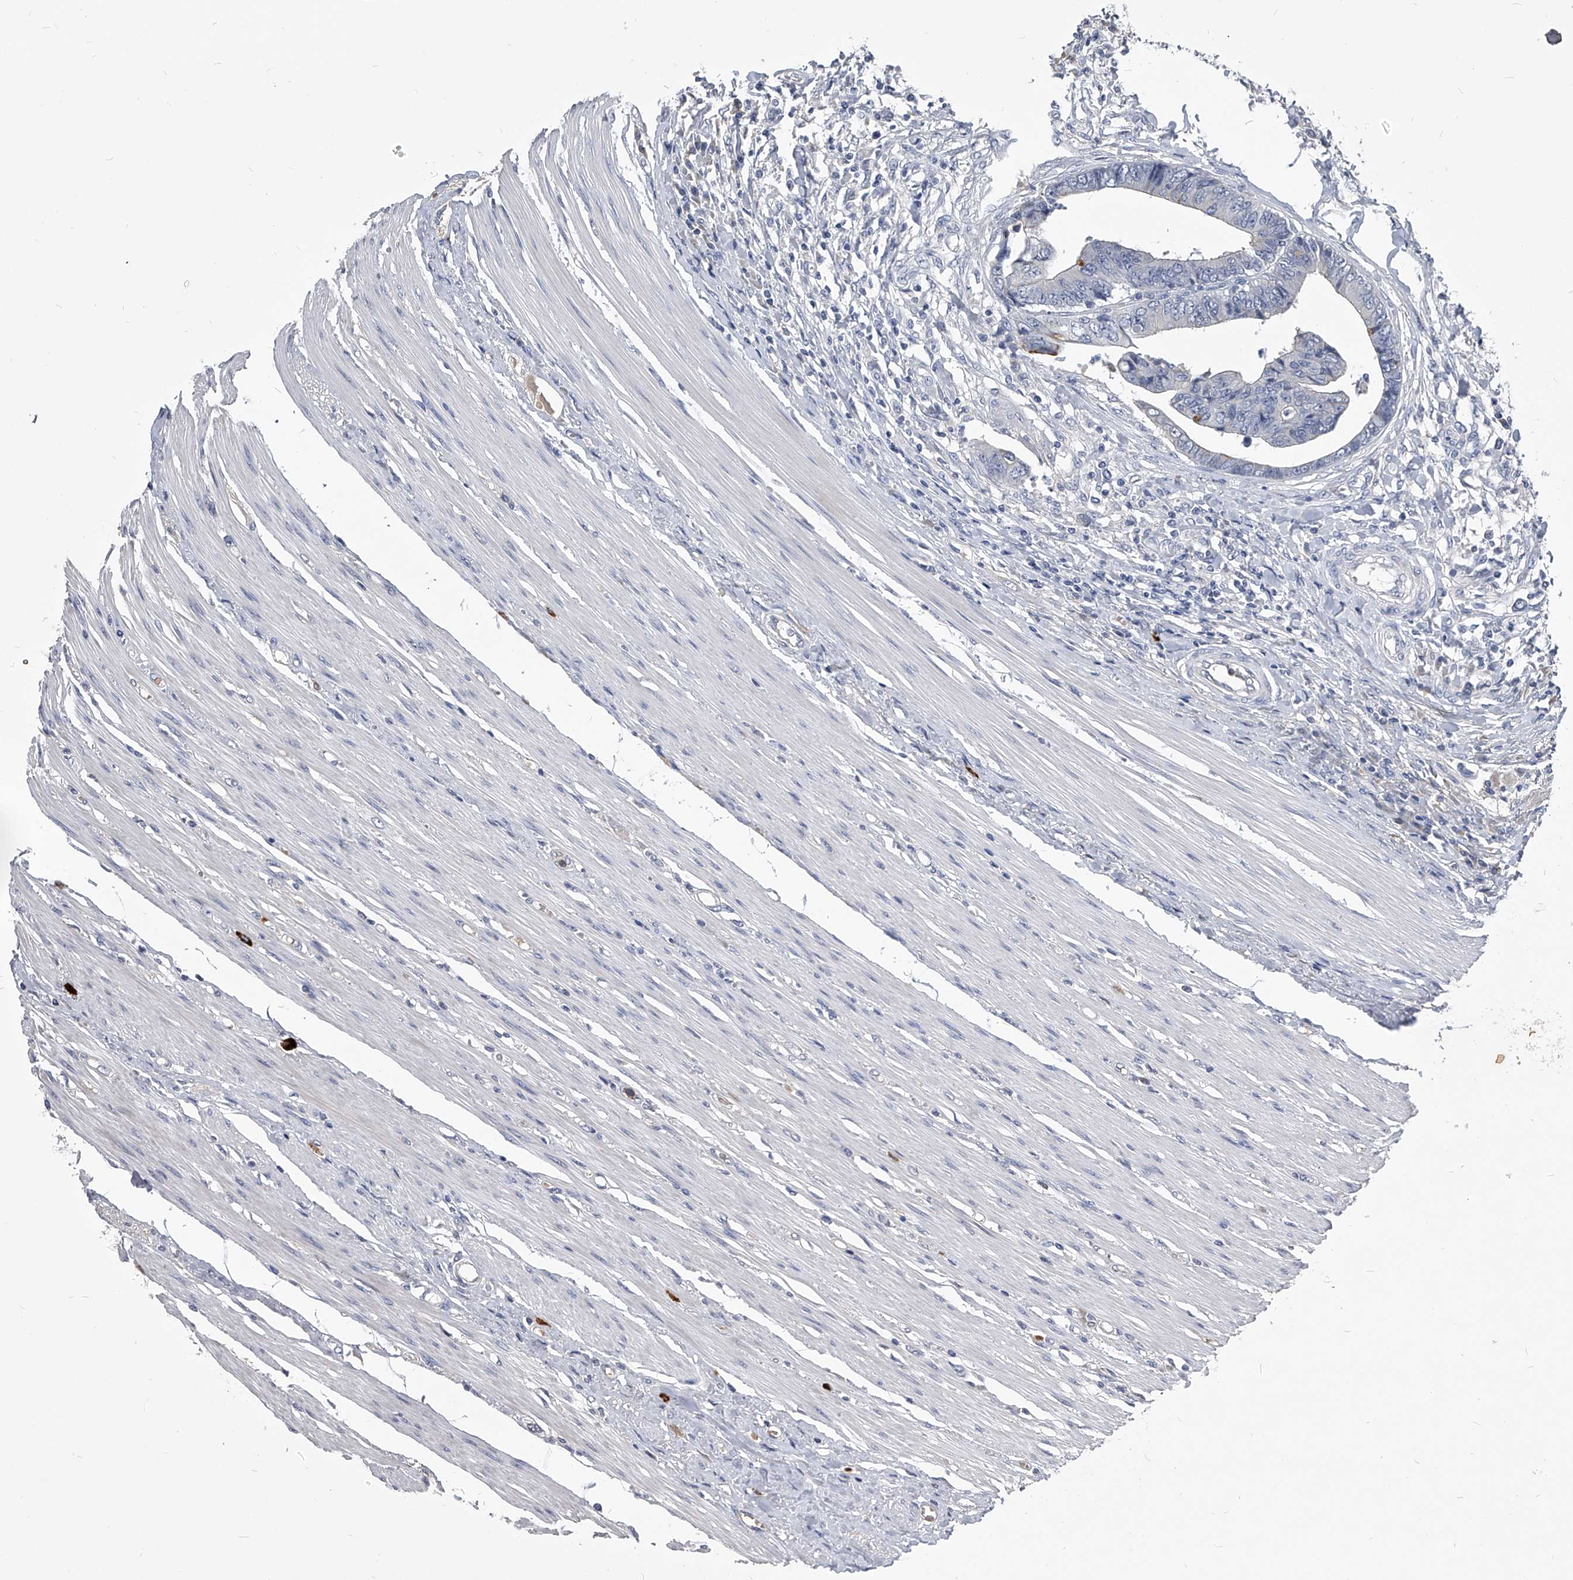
{"staining": {"intensity": "negative", "quantity": "none", "location": "none"}, "tissue": "colorectal cancer", "cell_type": "Tumor cells", "image_type": "cancer", "snomed": [{"axis": "morphology", "description": "Adenocarcinoma, NOS"}, {"axis": "topography", "description": "Rectum"}], "caption": "DAB immunohistochemical staining of human adenocarcinoma (colorectal) reveals no significant staining in tumor cells.", "gene": "MDN1", "patient": {"sex": "male", "age": 84}}